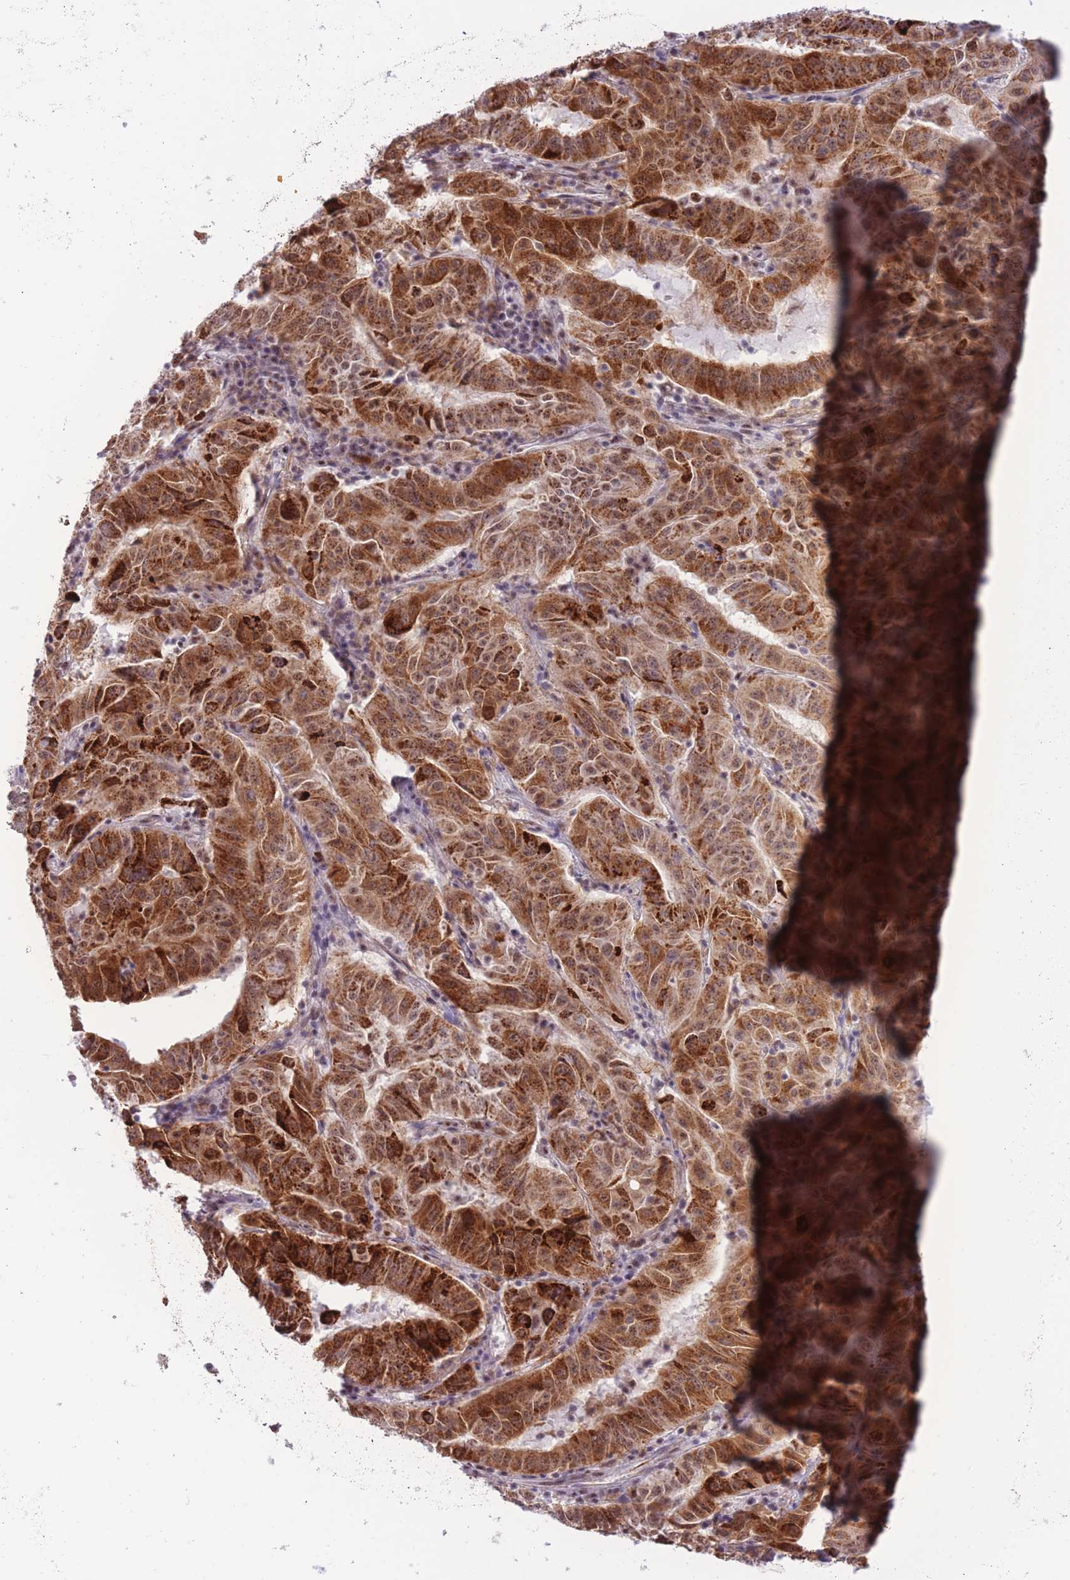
{"staining": {"intensity": "strong", "quantity": ">75%", "location": "cytoplasmic/membranous"}, "tissue": "pancreatic cancer", "cell_type": "Tumor cells", "image_type": "cancer", "snomed": [{"axis": "morphology", "description": "Adenocarcinoma, NOS"}, {"axis": "topography", "description": "Pancreas"}], "caption": "Brown immunohistochemical staining in human adenocarcinoma (pancreatic) shows strong cytoplasmic/membranous positivity in approximately >75% of tumor cells.", "gene": "CYP2B6", "patient": {"sex": "male", "age": 63}}